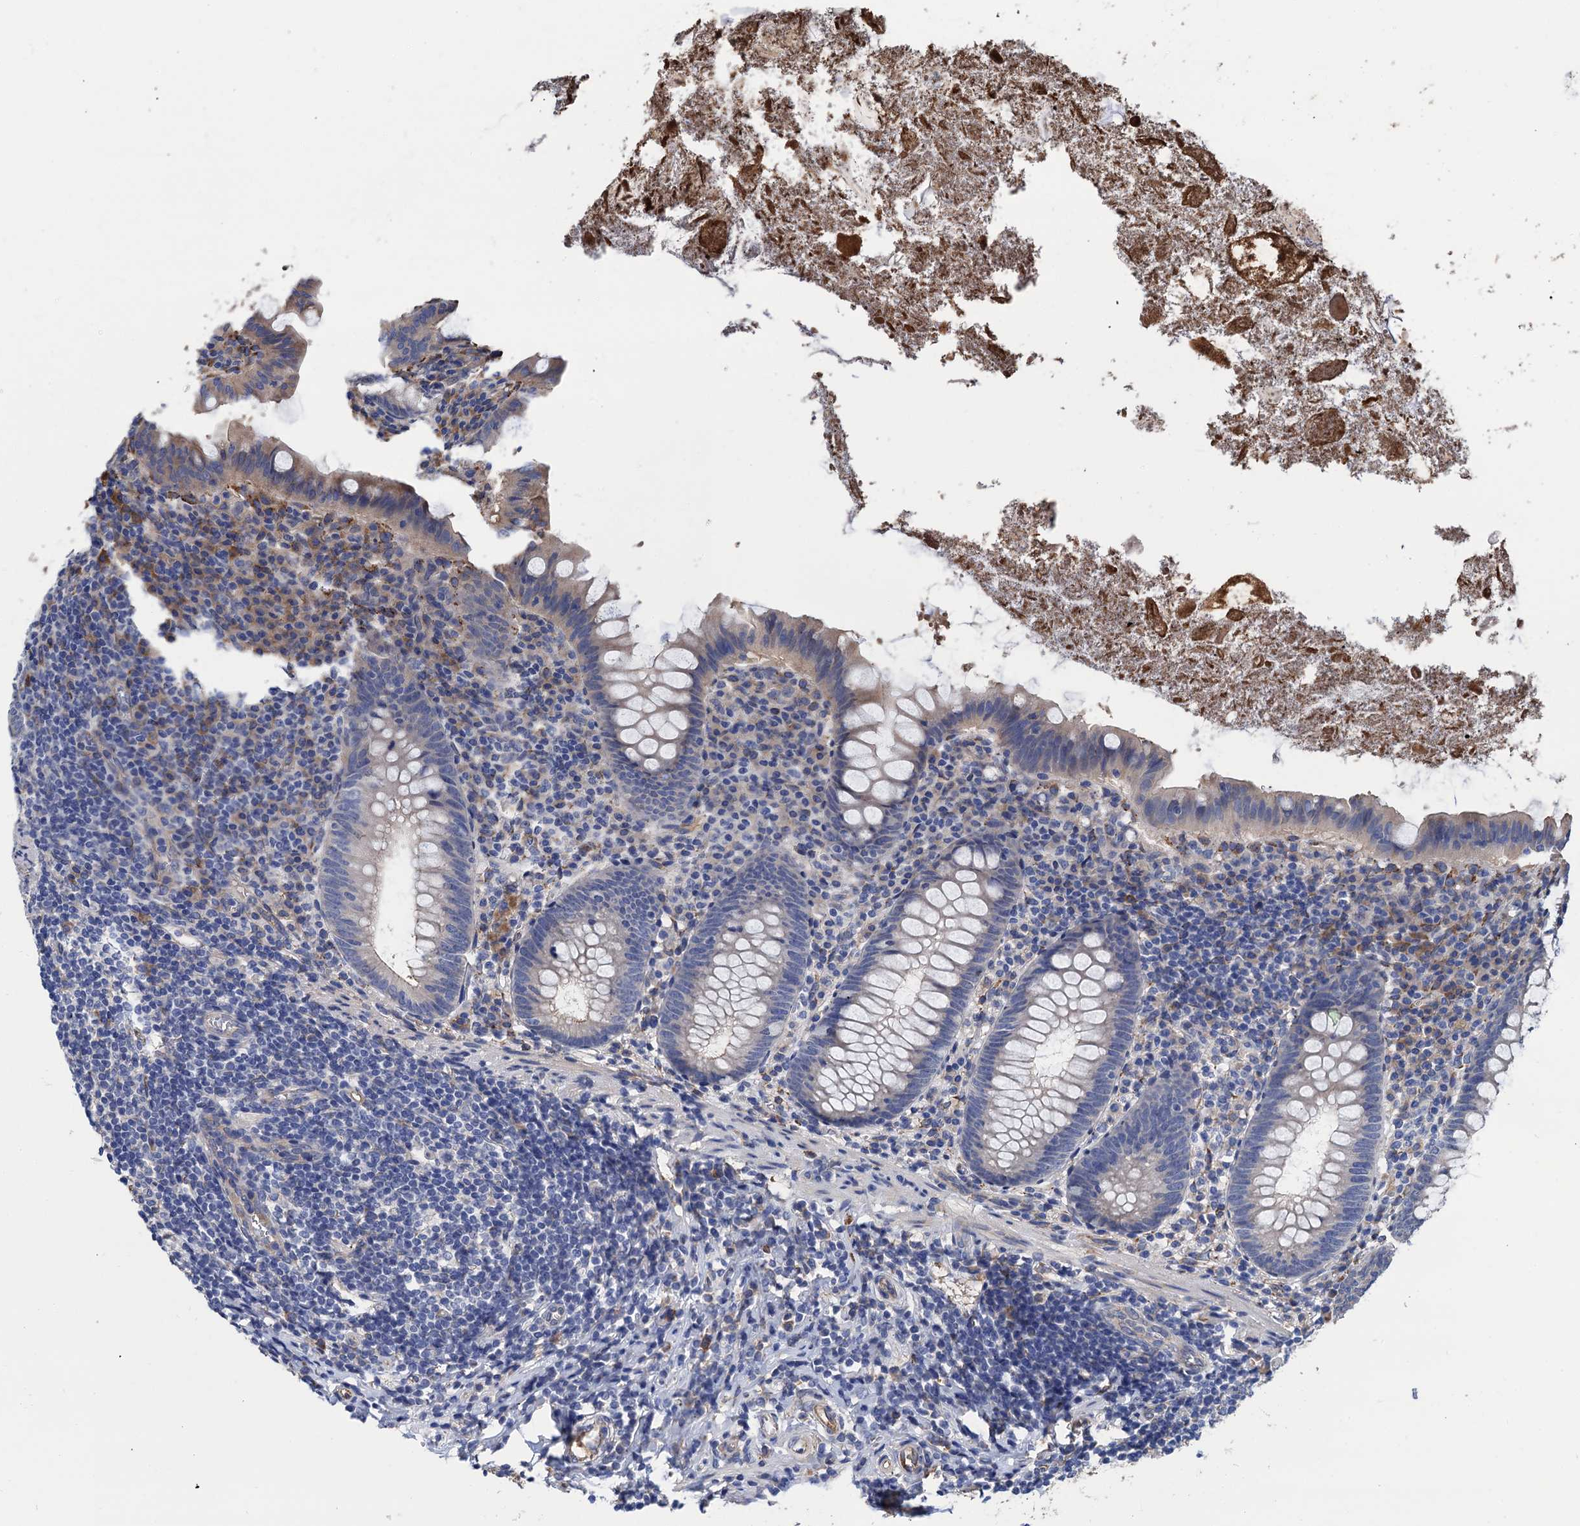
{"staining": {"intensity": "weak", "quantity": "<25%", "location": "cytoplasmic/membranous"}, "tissue": "appendix", "cell_type": "Glandular cells", "image_type": "normal", "snomed": [{"axis": "morphology", "description": "Normal tissue, NOS"}, {"axis": "topography", "description": "Appendix"}], "caption": "Image shows no significant protein expression in glandular cells of unremarkable appendix. (DAB immunohistochemistry (IHC) with hematoxylin counter stain).", "gene": "CNNM1", "patient": {"sex": "female", "age": 51}}